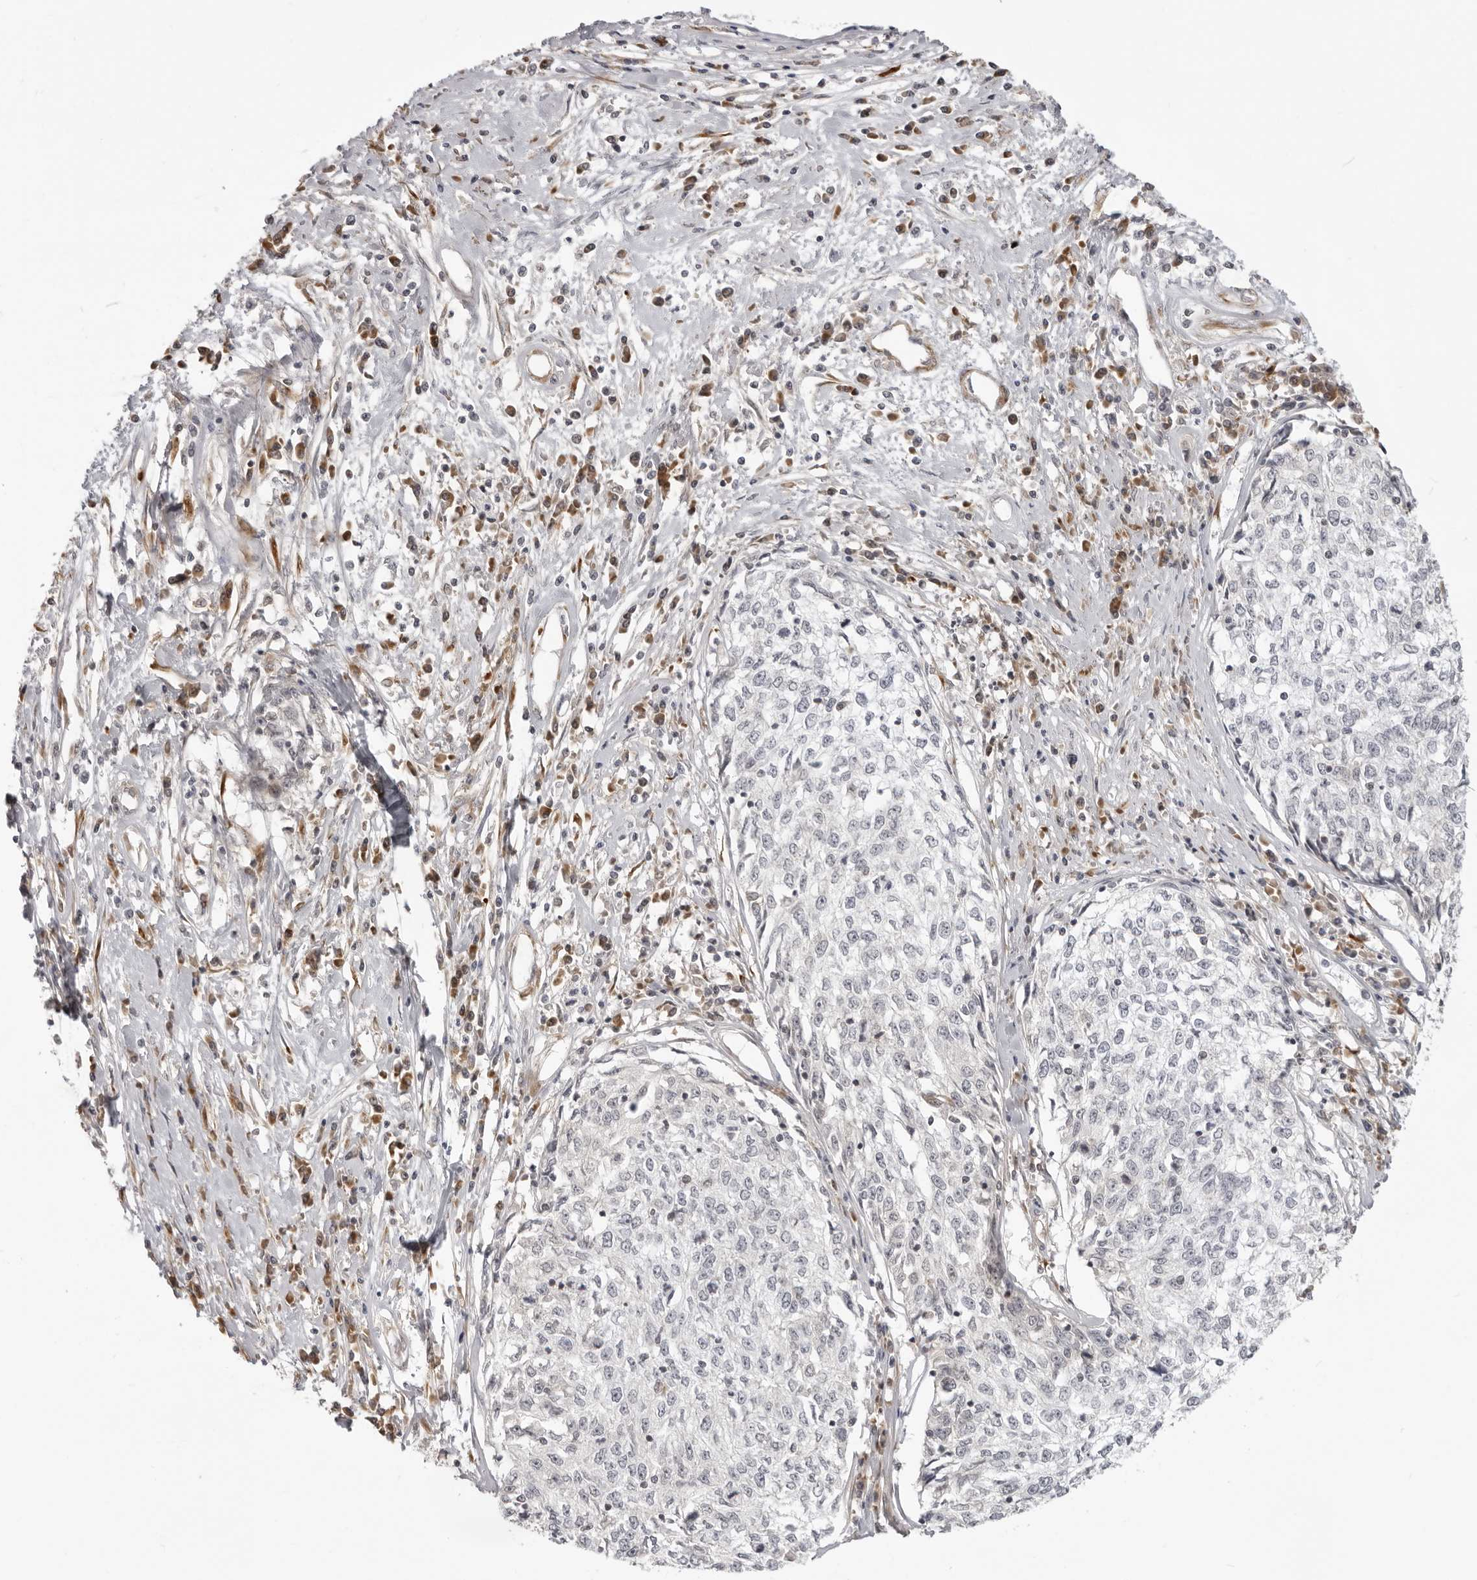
{"staining": {"intensity": "negative", "quantity": "none", "location": "none"}, "tissue": "cervical cancer", "cell_type": "Tumor cells", "image_type": "cancer", "snomed": [{"axis": "morphology", "description": "Squamous cell carcinoma, NOS"}, {"axis": "topography", "description": "Cervix"}], "caption": "Cervical cancer was stained to show a protein in brown. There is no significant staining in tumor cells.", "gene": "SRGAP2", "patient": {"sex": "female", "age": 57}}